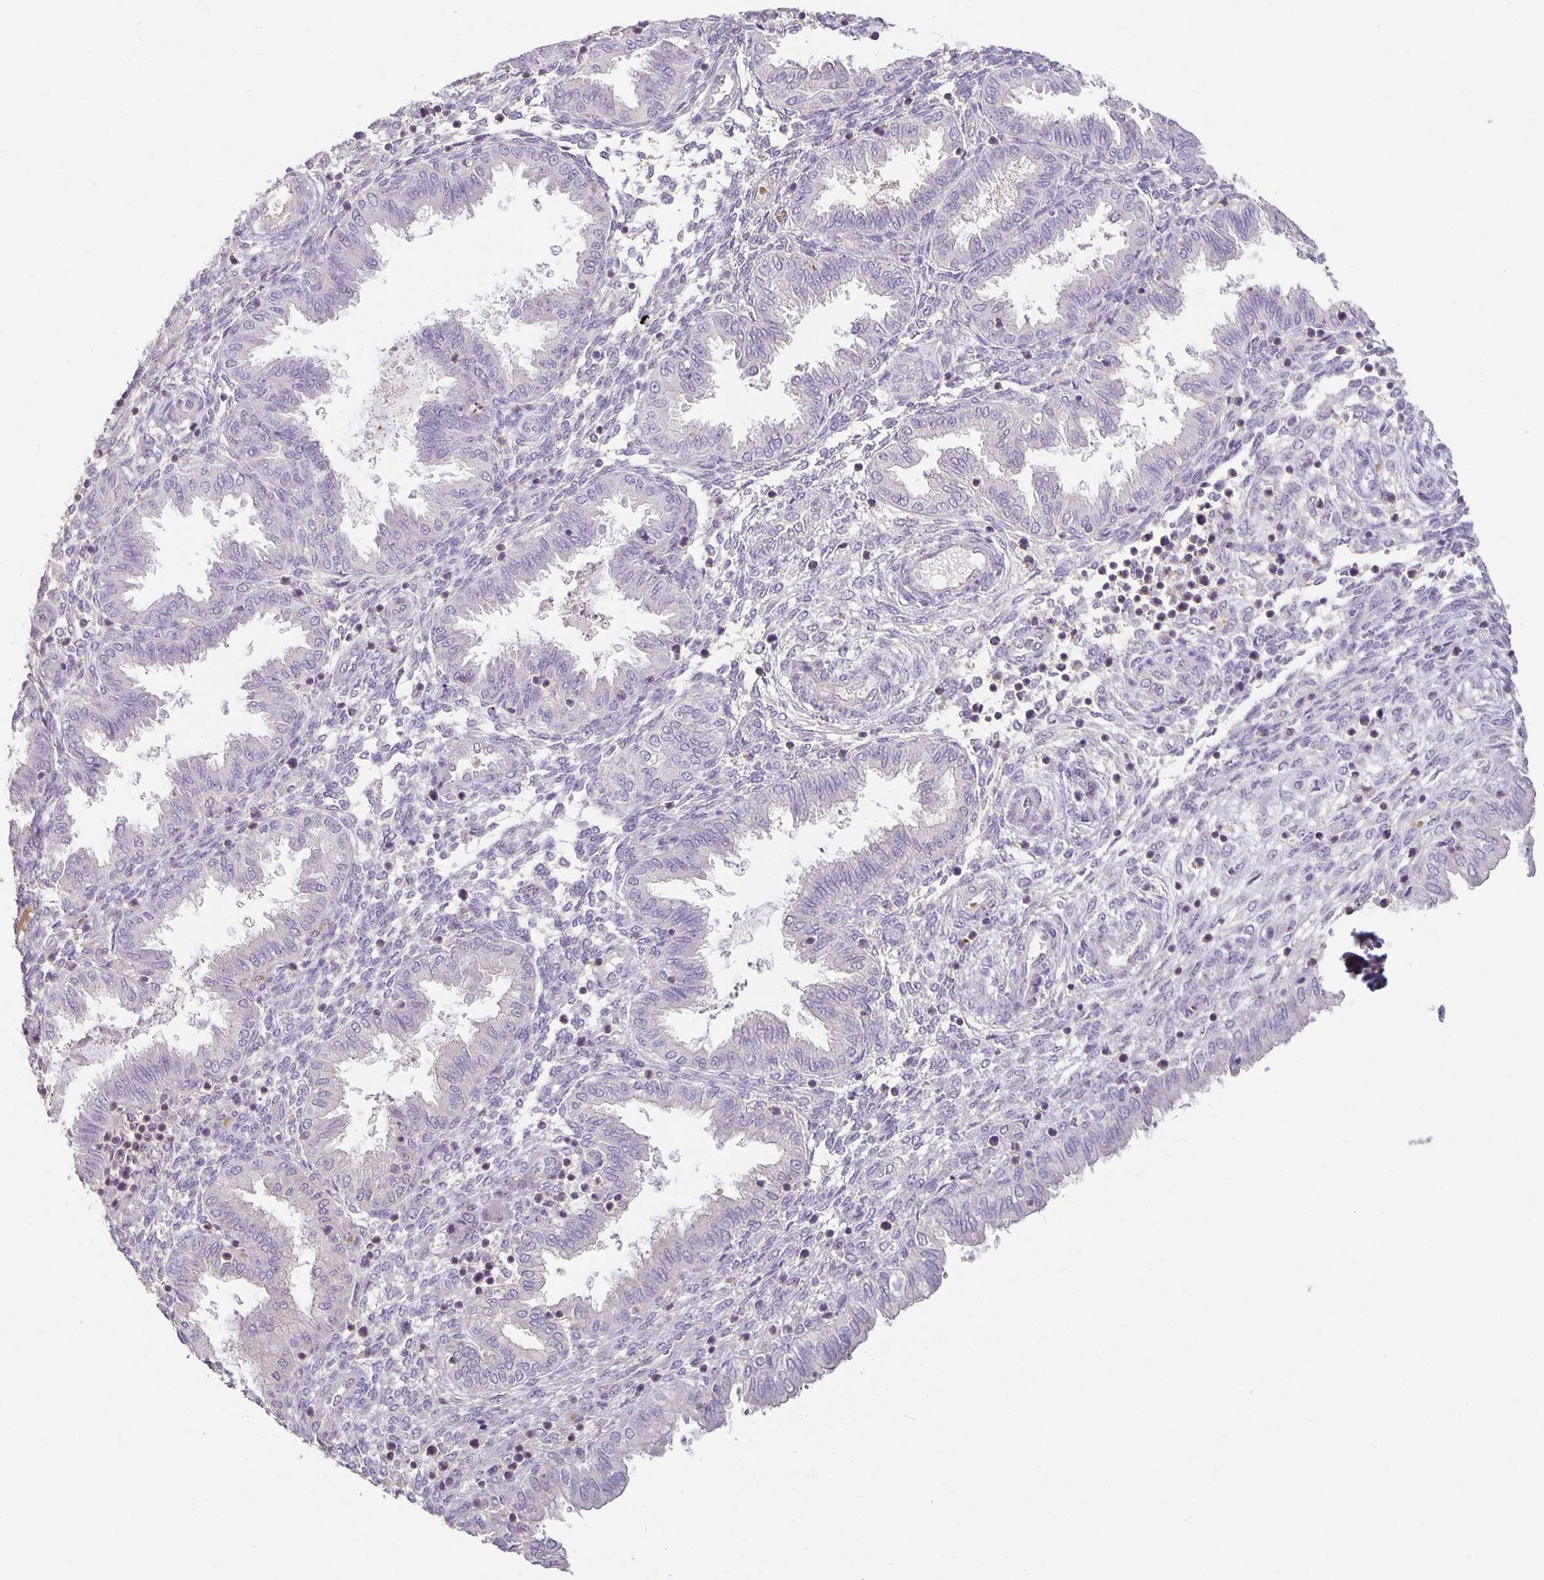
{"staining": {"intensity": "negative", "quantity": "none", "location": "none"}, "tissue": "endometrium", "cell_type": "Cells in endometrial stroma", "image_type": "normal", "snomed": [{"axis": "morphology", "description": "Normal tissue, NOS"}, {"axis": "topography", "description": "Endometrium"}], "caption": "Endometrium stained for a protein using IHC displays no expression cells in endometrial stroma.", "gene": "CST6", "patient": {"sex": "female", "age": 33}}